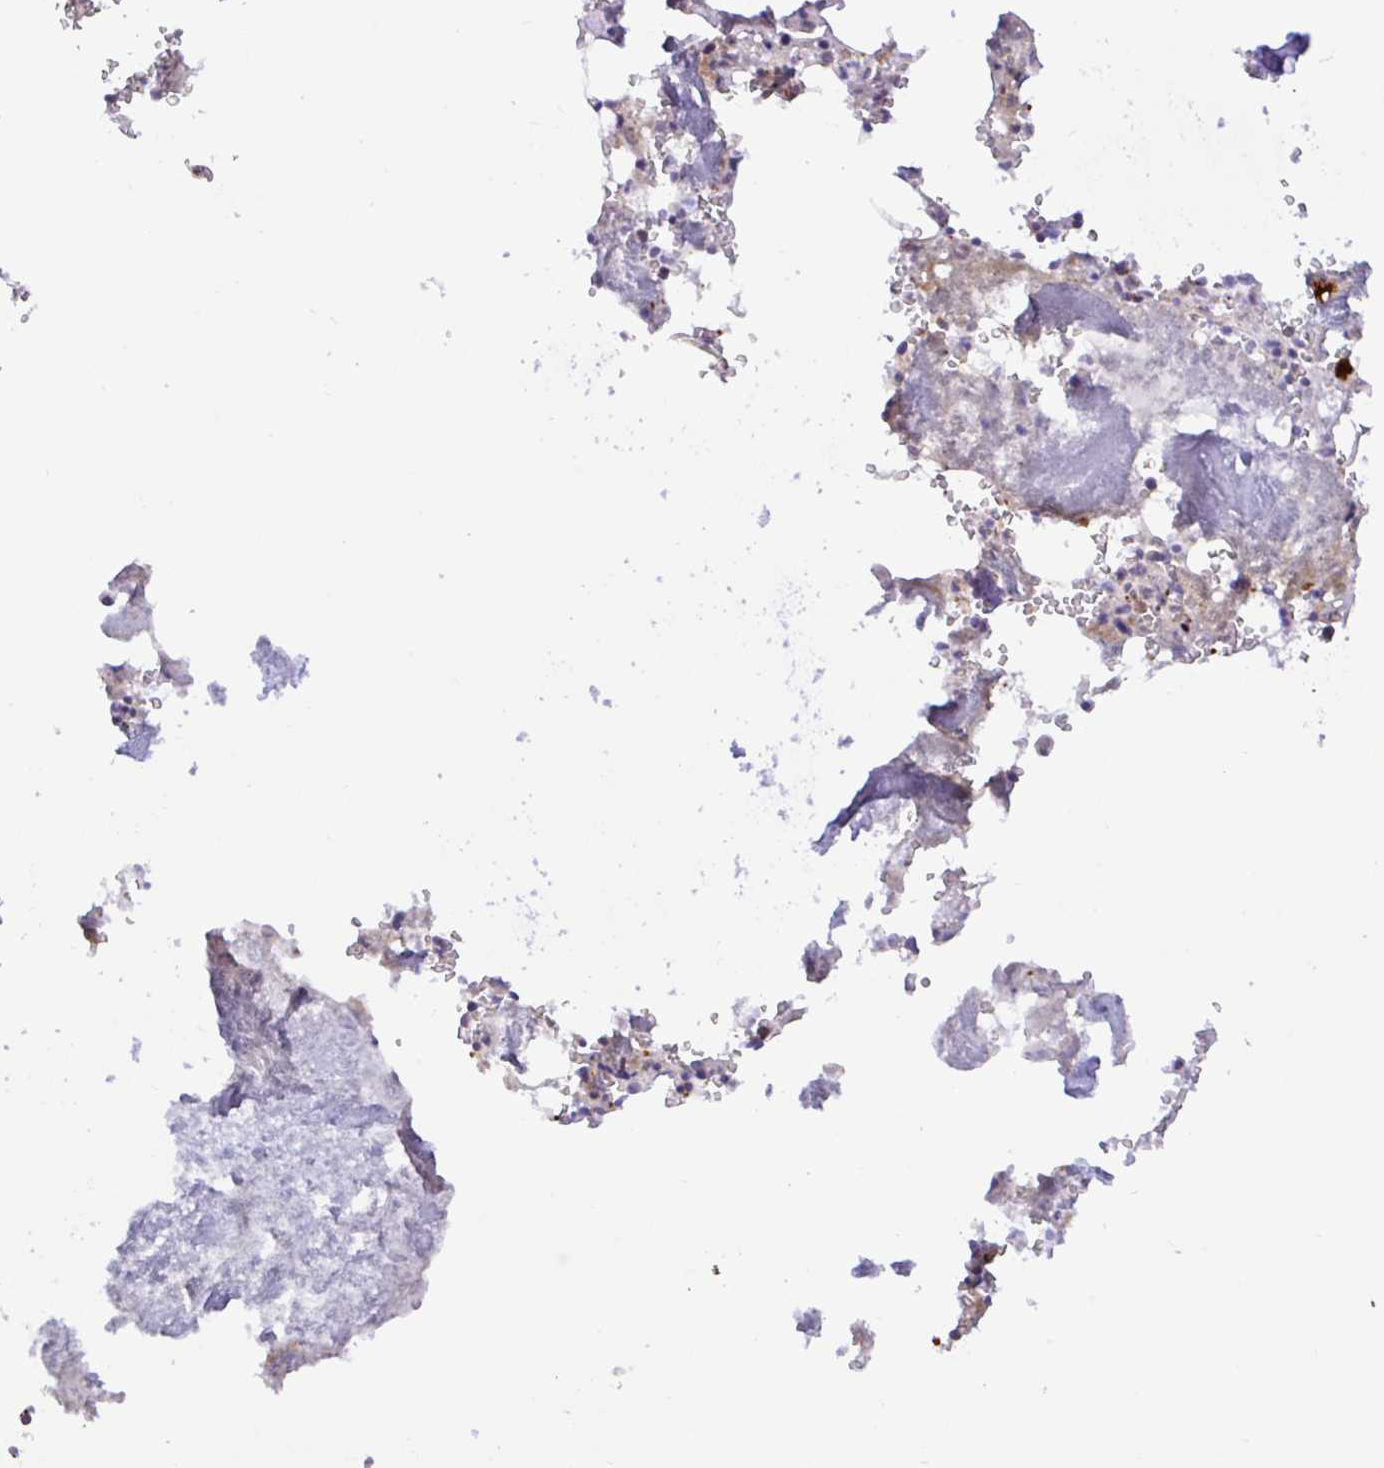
{"staining": {"intensity": "strong", "quantity": "<25%", "location": "cytoplasmic/membranous"}, "tissue": "bone marrow", "cell_type": "Hematopoietic cells", "image_type": "normal", "snomed": [{"axis": "morphology", "description": "Normal tissue, NOS"}, {"axis": "topography", "description": "Bone marrow"}], "caption": "Hematopoietic cells show medium levels of strong cytoplasmic/membranous positivity in about <25% of cells in normal human bone marrow. (Stains: DAB (3,3'-diaminobenzidine) in brown, nuclei in blue, Microscopy: brightfield microscopy at high magnification).", "gene": "DLEU7", "patient": {"sex": "male", "age": 54}}